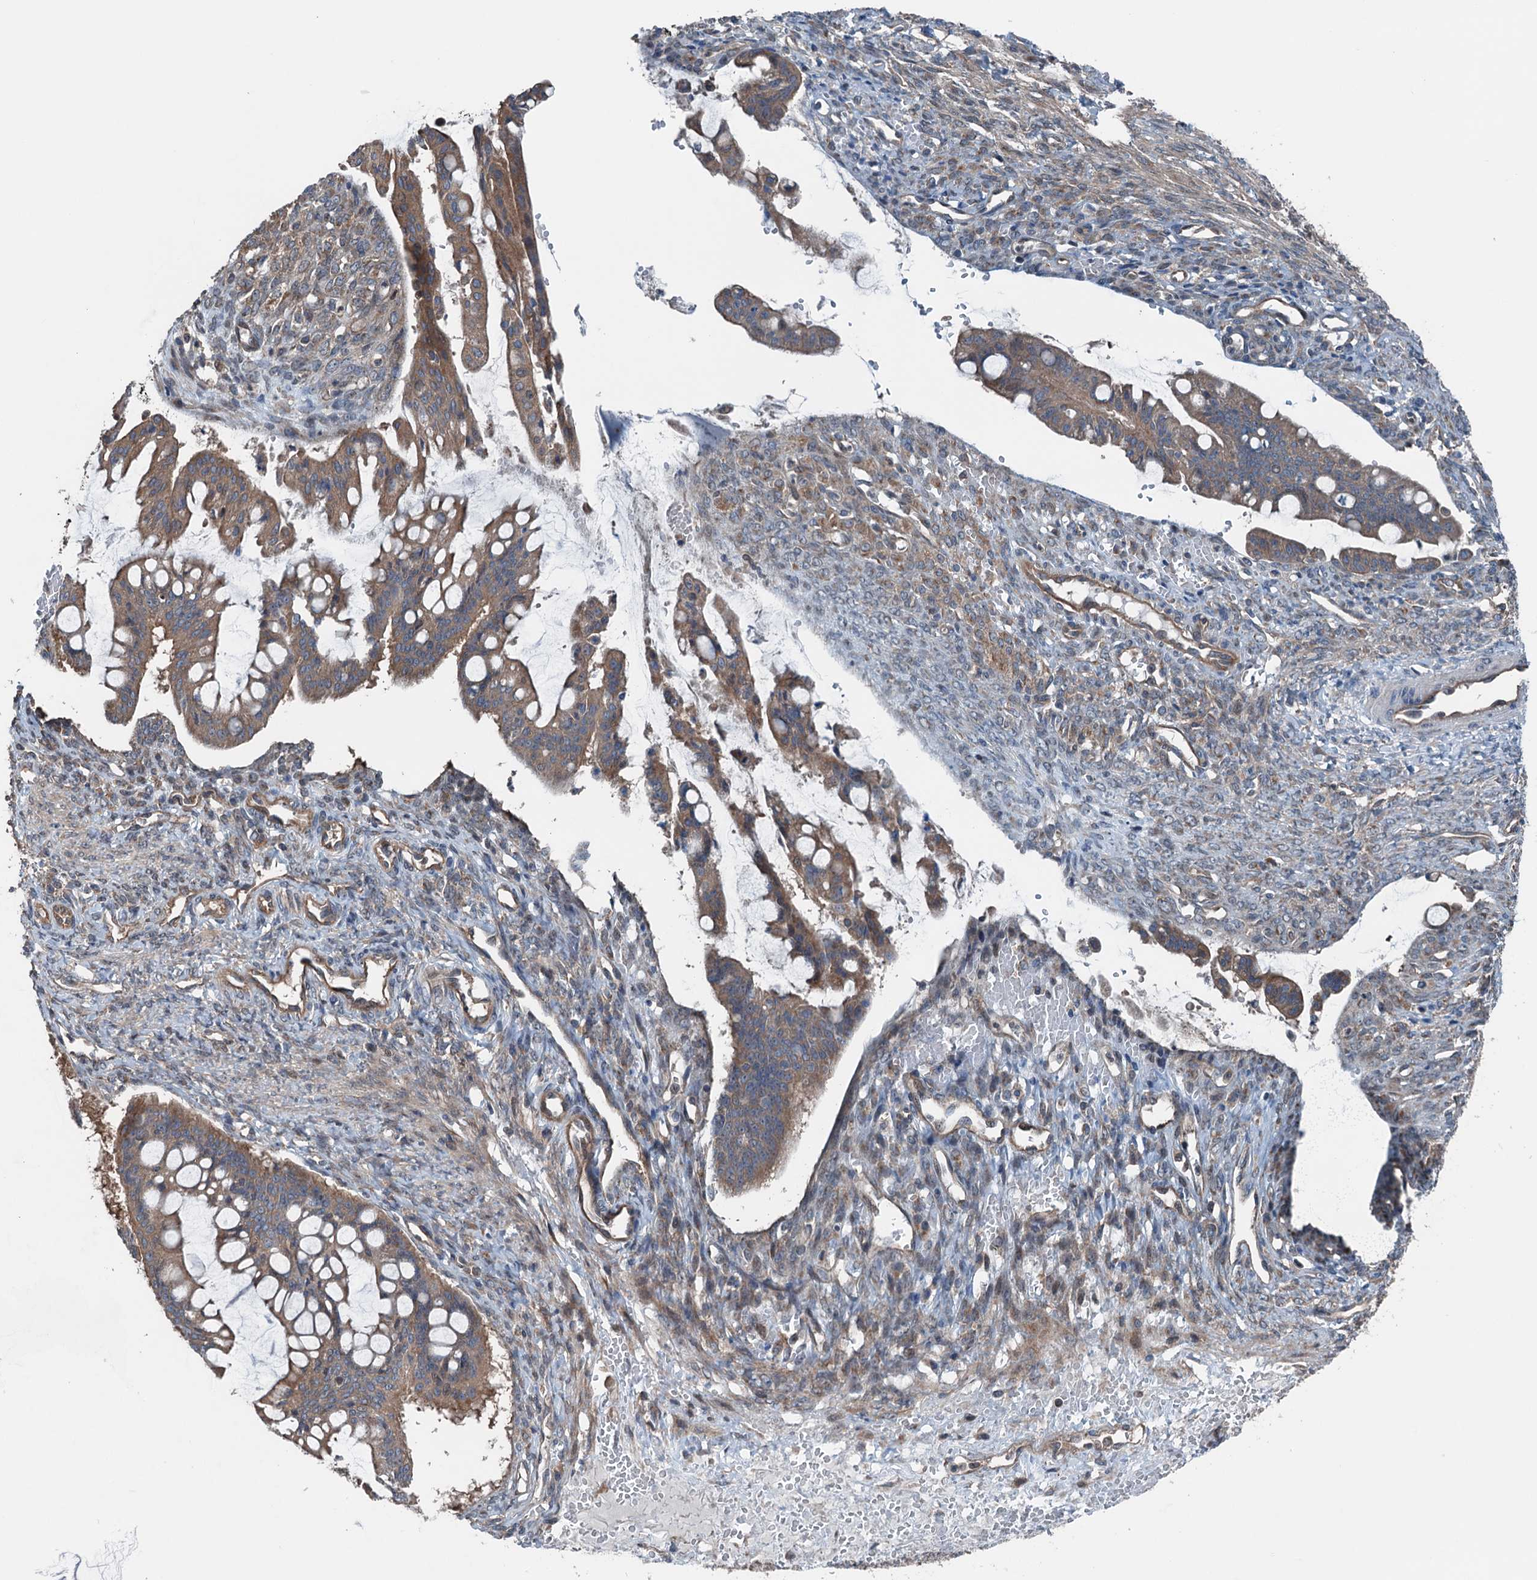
{"staining": {"intensity": "moderate", "quantity": ">75%", "location": "cytoplasmic/membranous"}, "tissue": "ovarian cancer", "cell_type": "Tumor cells", "image_type": "cancer", "snomed": [{"axis": "morphology", "description": "Cystadenocarcinoma, mucinous, NOS"}, {"axis": "topography", "description": "Ovary"}], "caption": "Moderate cytoplasmic/membranous protein positivity is present in approximately >75% of tumor cells in ovarian cancer.", "gene": "TRAPPC8", "patient": {"sex": "female", "age": 73}}